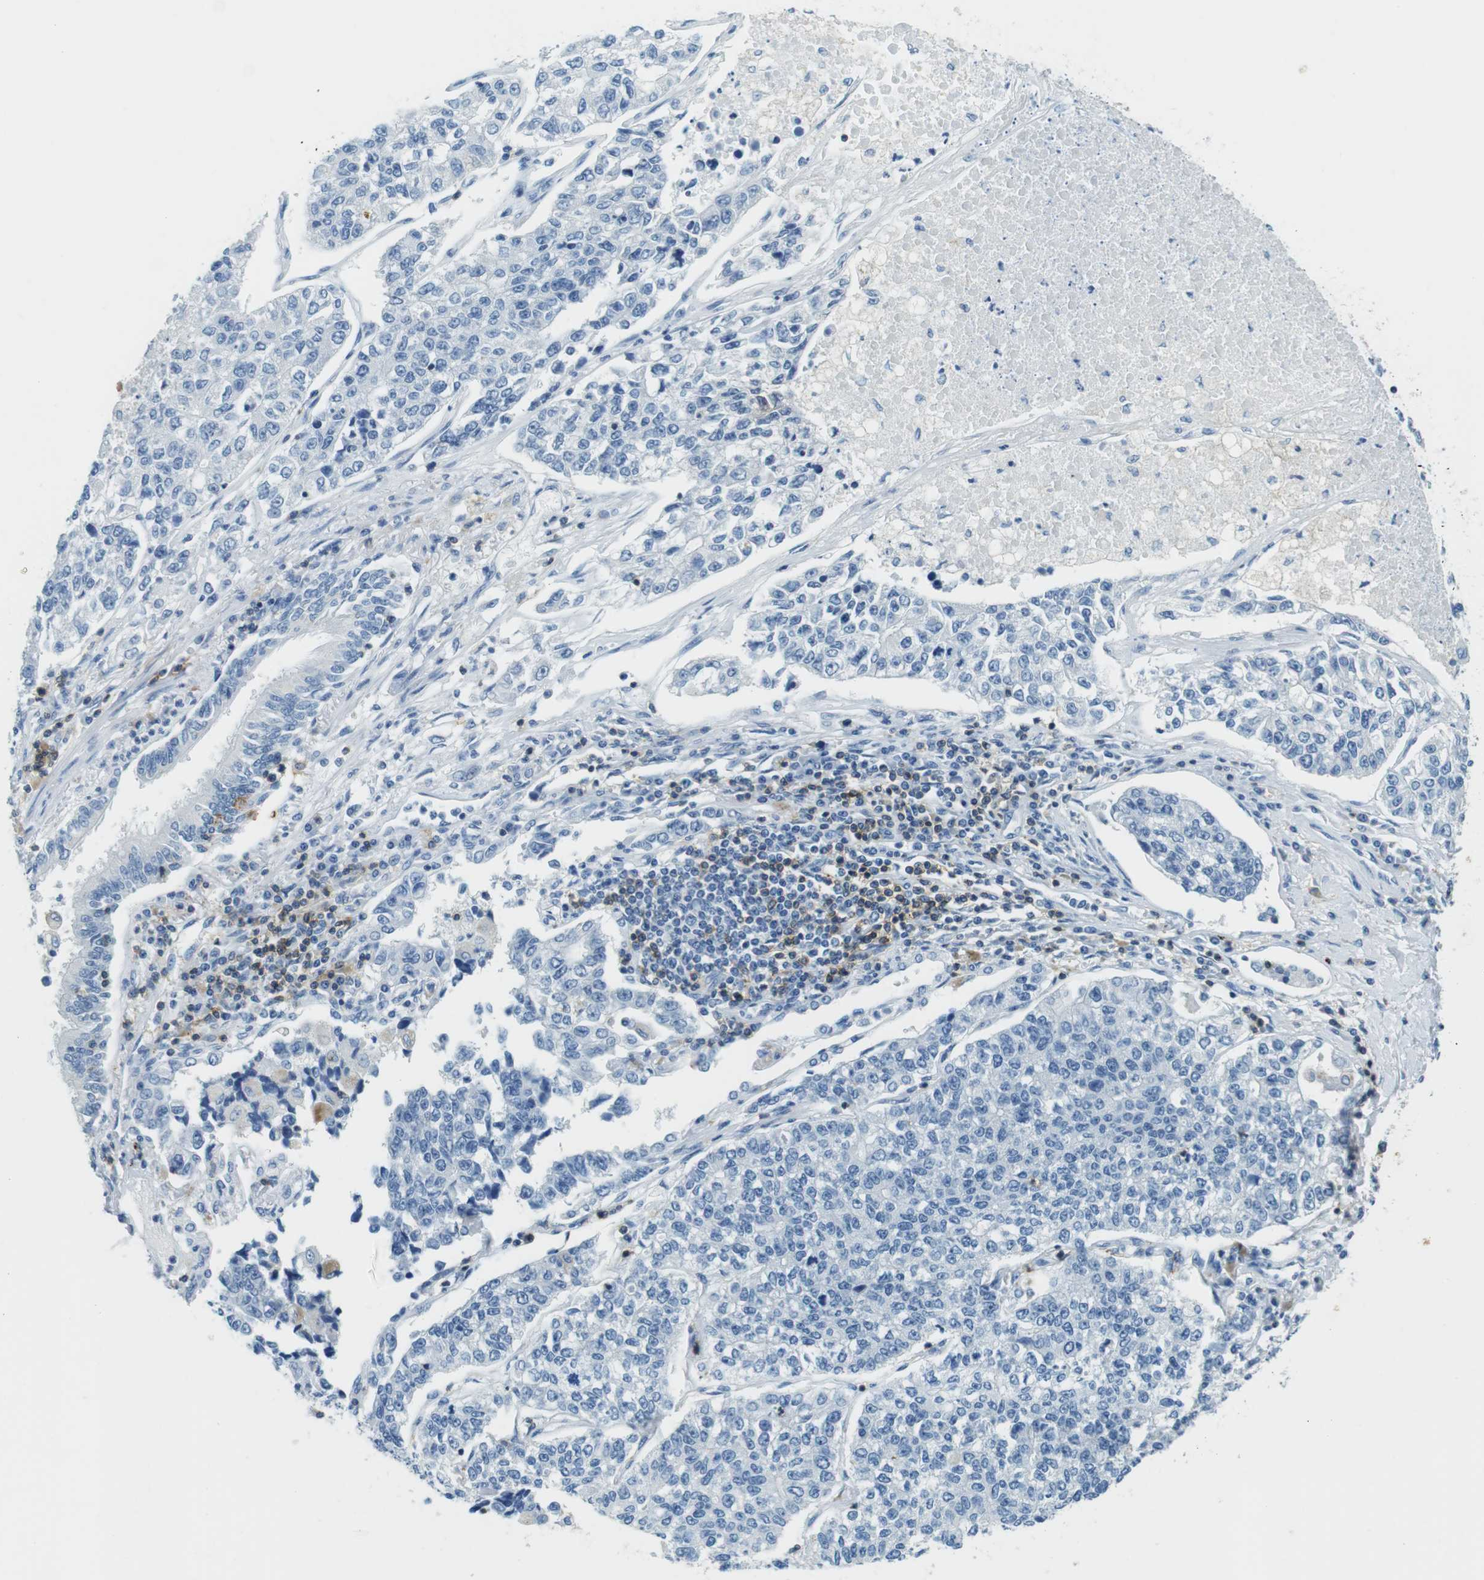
{"staining": {"intensity": "negative", "quantity": "none", "location": "none"}, "tissue": "lung cancer", "cell_type": "Tumor cells", "image_type": "cancer", "snomed": [{"axis": "morphology", "description": "Adenocarcinoma, NOS"}, {"axis": "topography", "description": "Lung"}], "caption": "Adenocarcinoma (lung) stained for a protein using immunohistochemistry shows no staining tumor cells.", "gene": "LAT", "patient": {"sex": "male", "age": 49}}